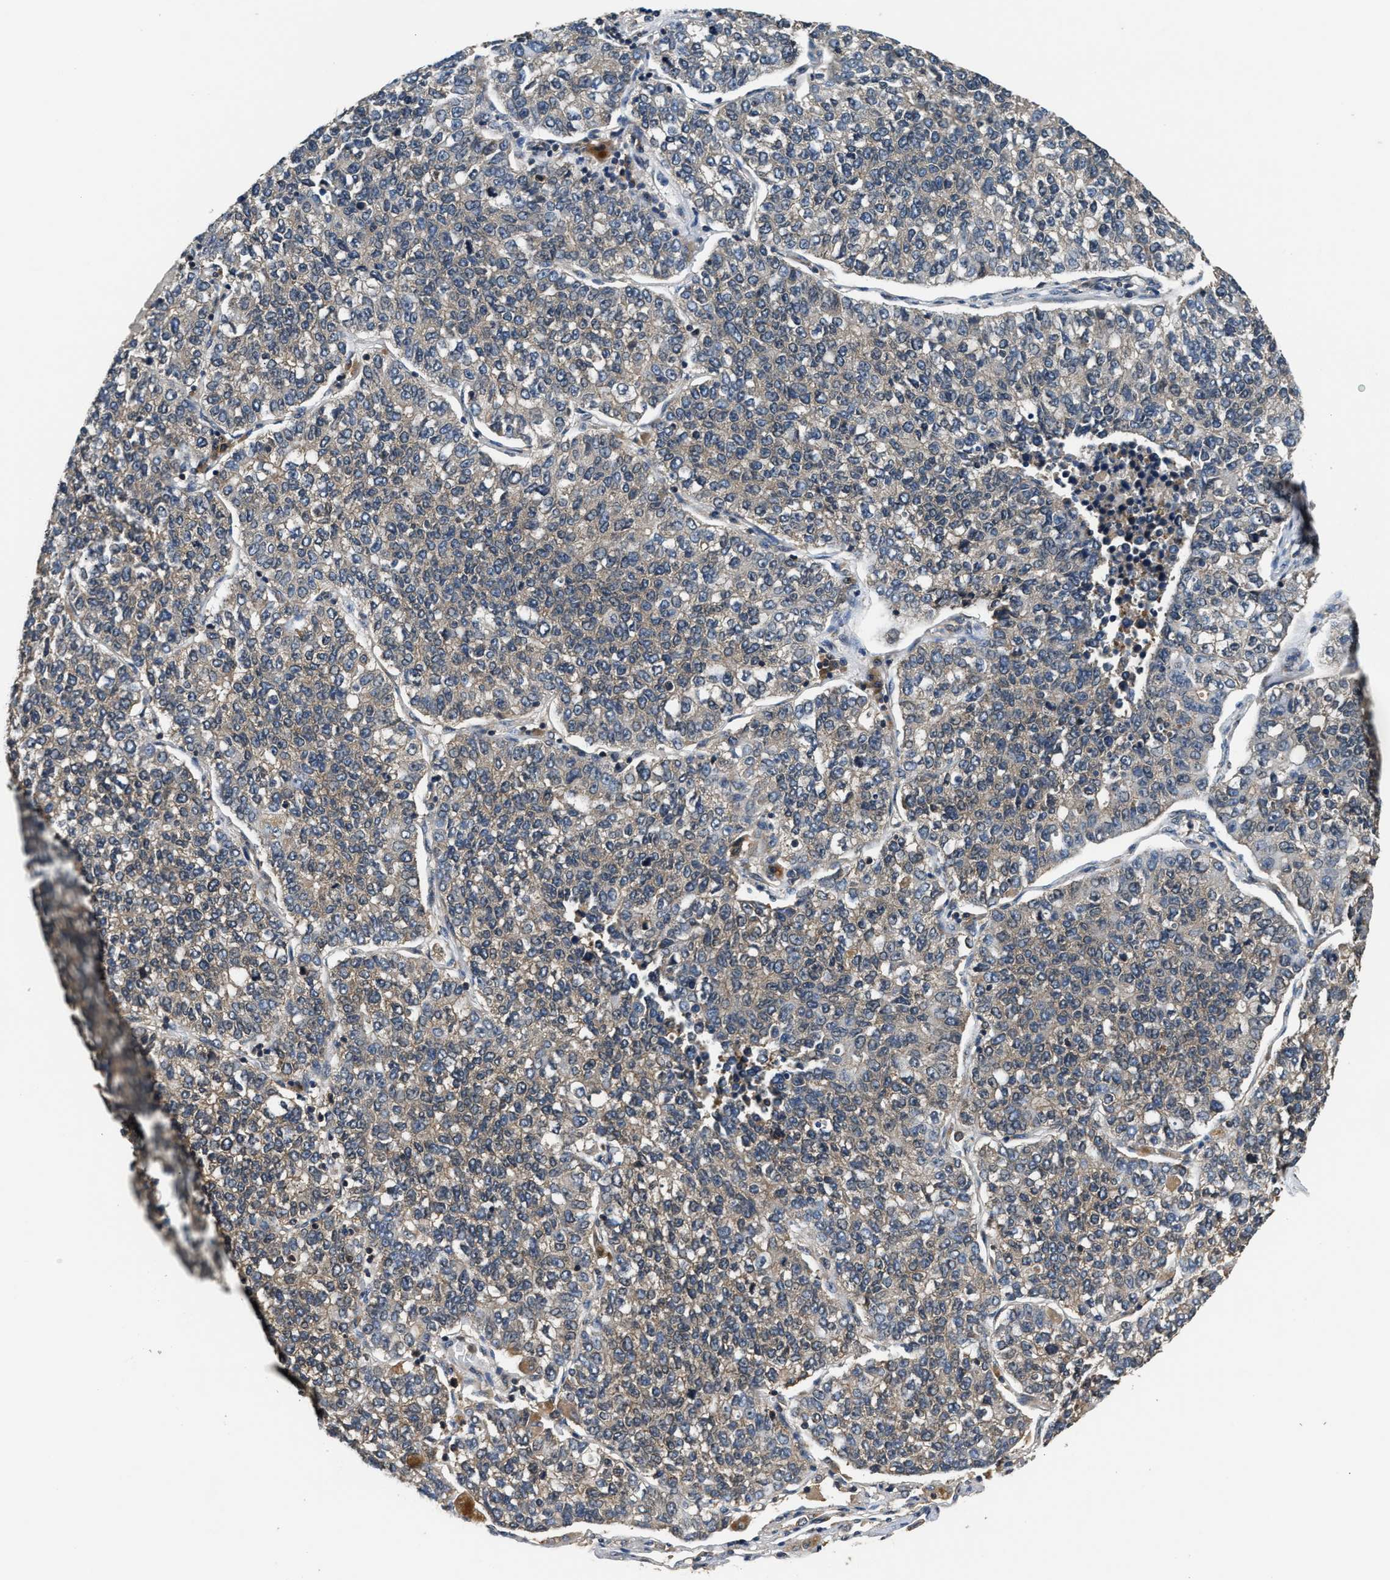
{"staining": {"intensity": "moderate", "quantity": "<25%", "location": "cytoplasmic/membranous"}, "tissue": "lung cancer", "cell_type": "Tumor cells", "image_type": "cancer", "snomed": [{"axis": "morphology", "description": "Adenocarcinoma, NOS"}, {"axis": "topography", "description": "Lung"}], "caption": "Human lung cancer stained with a brown dye displays moderate cytoplasmic/membranous positive expression in about <25% of tumor cells.", "gene": "DNAJC2", "patient": {"sex": "male", "age": 49}}